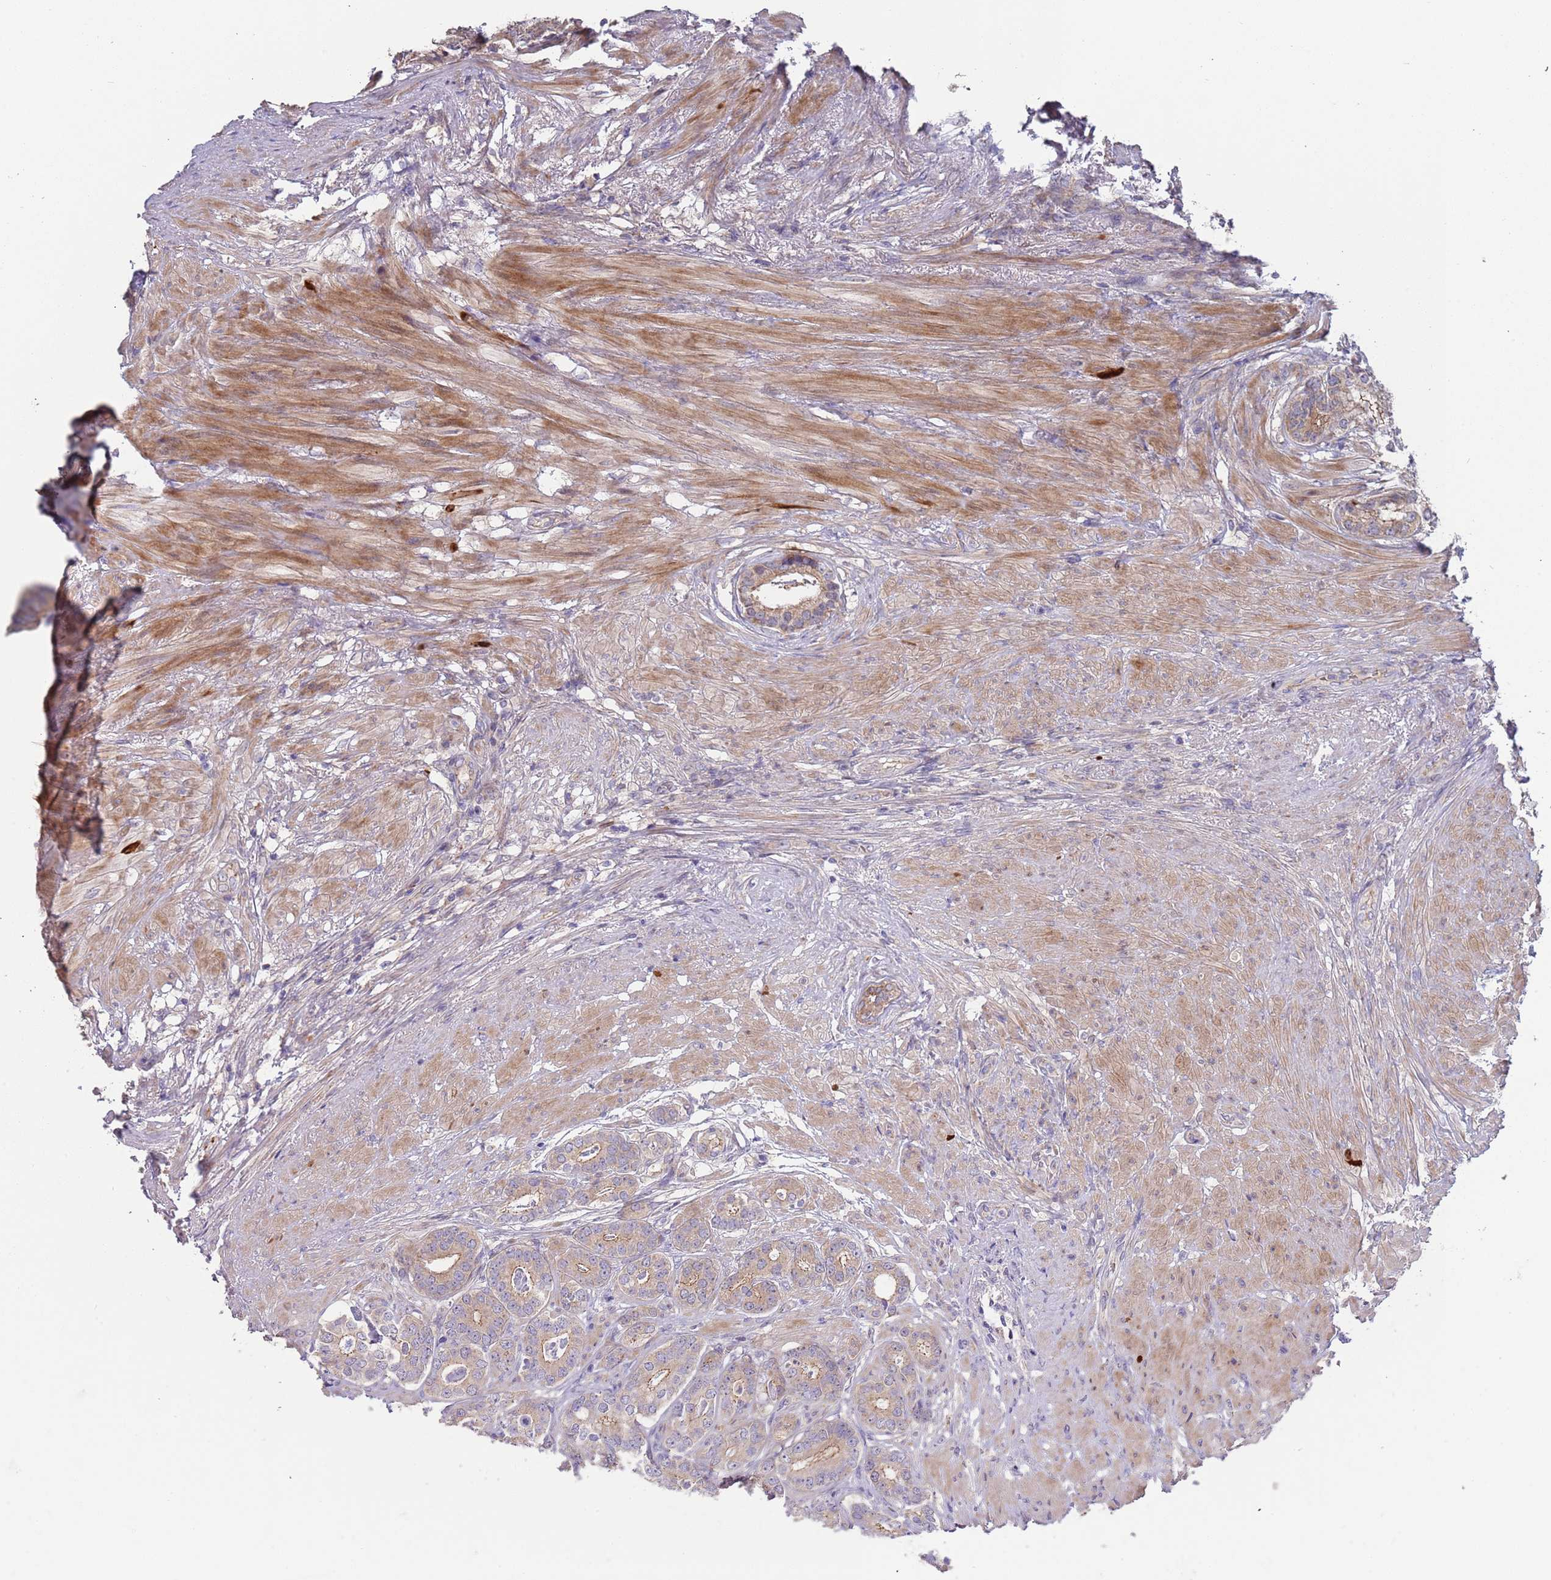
{"staining": {"intensity": "moderate", "quantity": "25%-75%", "location": "cytoplasmic/membranous"}, "tissue": "prostate cancer", "cell_type": "Tumor cells", "image_type": "cancer", "snomed": [{"axis": "morphology", "description": "Adenocarcinoma, Low grade"}, {"axis": "topography", "description": "Prostate"}], "caption": "A high-resolution histopathology image shows immunohistochemistry staining of prostate low-grade adenocarcinoma, which displays moderate cytoplasmic/membranous expression in about 25%-75% of tumor cells.", "gene": "ABCC10", "patient": {"sex": "male", "age": 71}}